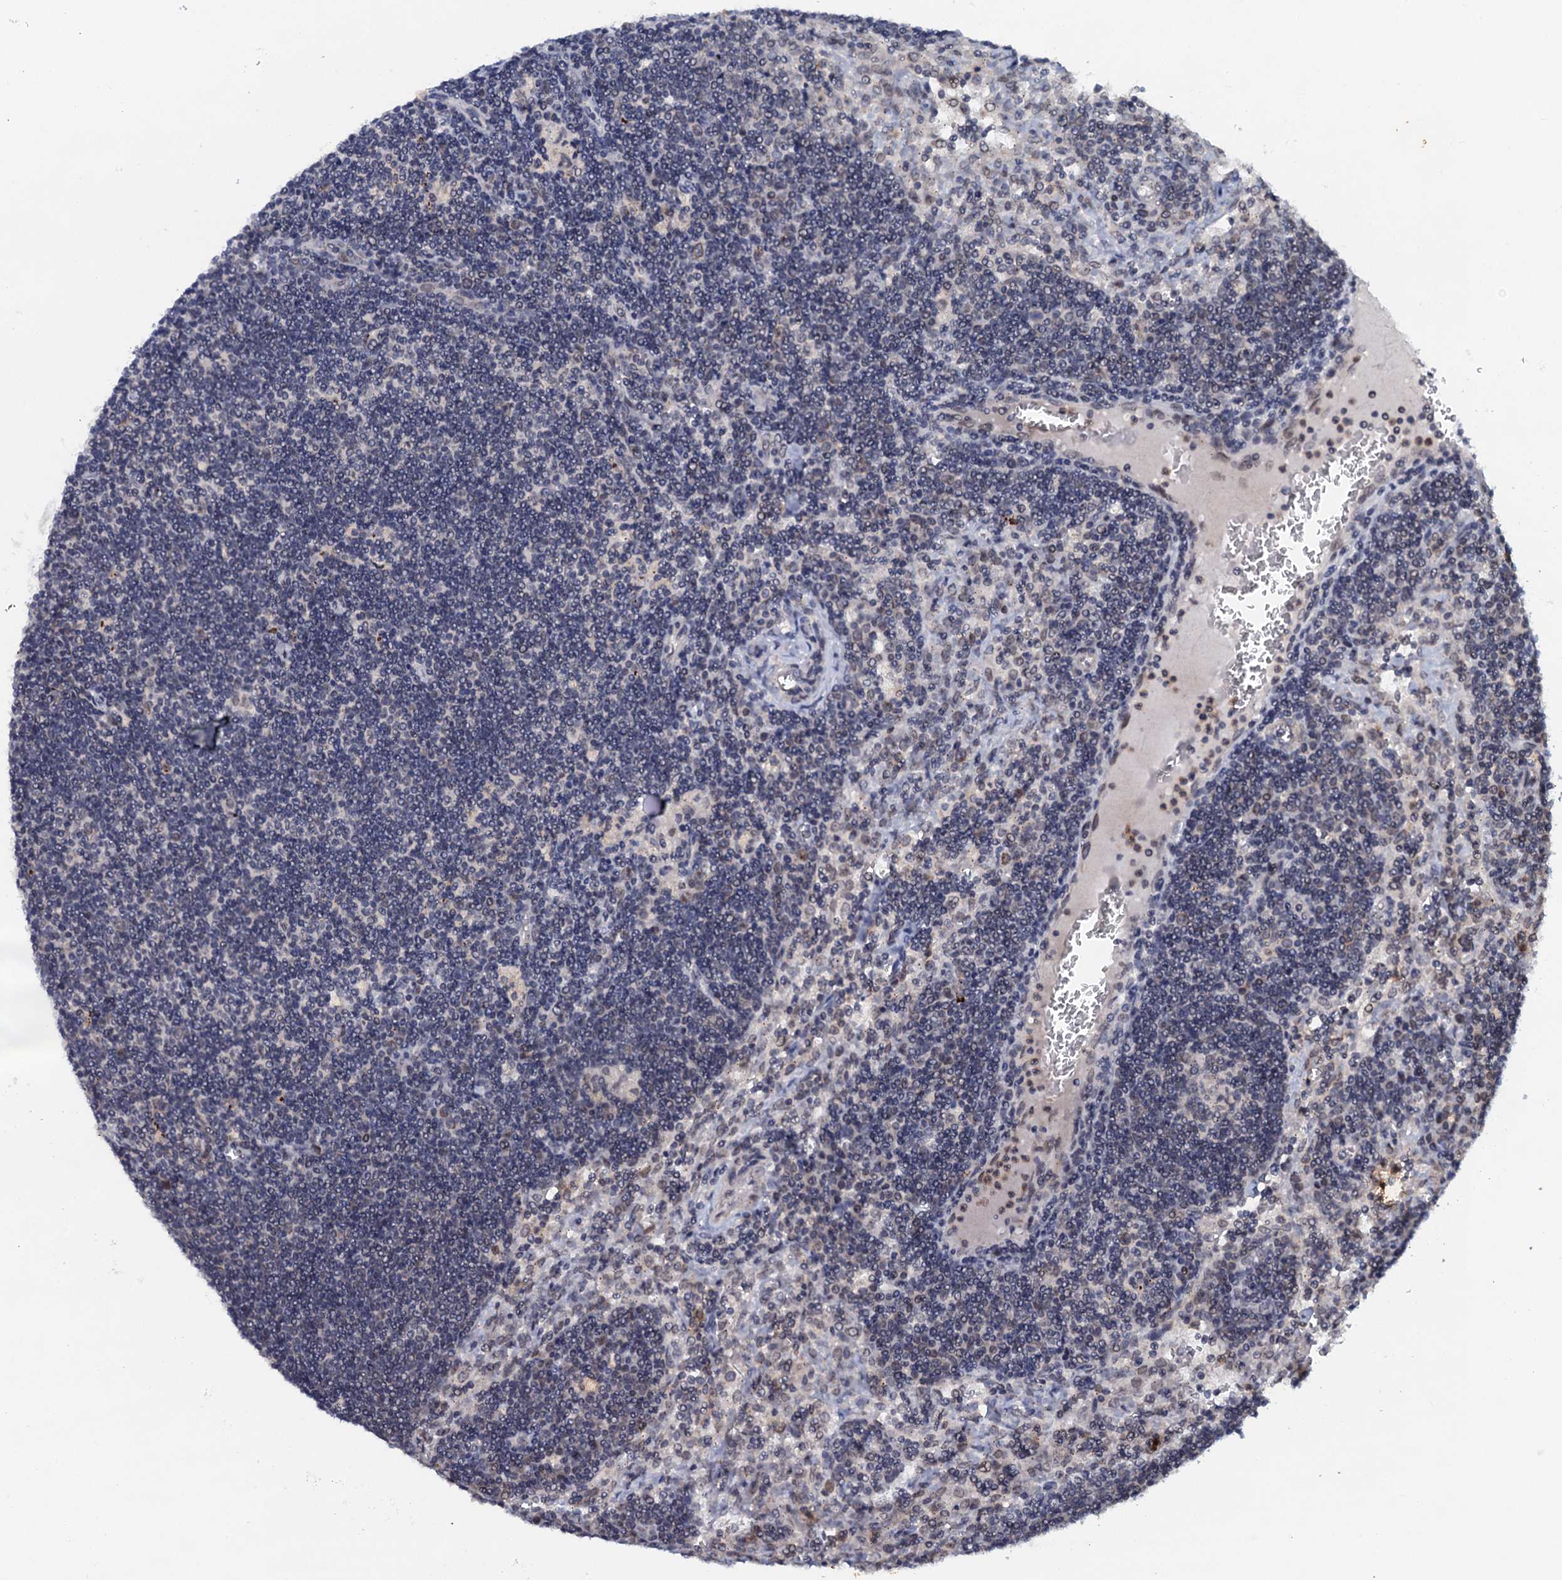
{"staining": {"intensity": "negative", "quantity": "none", "location": "none"}, "tissue": "lymph node", "cell_type": "Germinal center cells", "image_type": "normal", "snomed": [{"axis": "morphology", "description": "Normal tissue, NOS"}, {"axis": "topography", "description": "Lymph node"}], "caption": "Germinal center cells show no significant staining in unremarkable lymph node. (DAB immunohistochemistry, high magnification).", "gene": "SNTA1", "patient": {"sex": "male", "age": 58}}